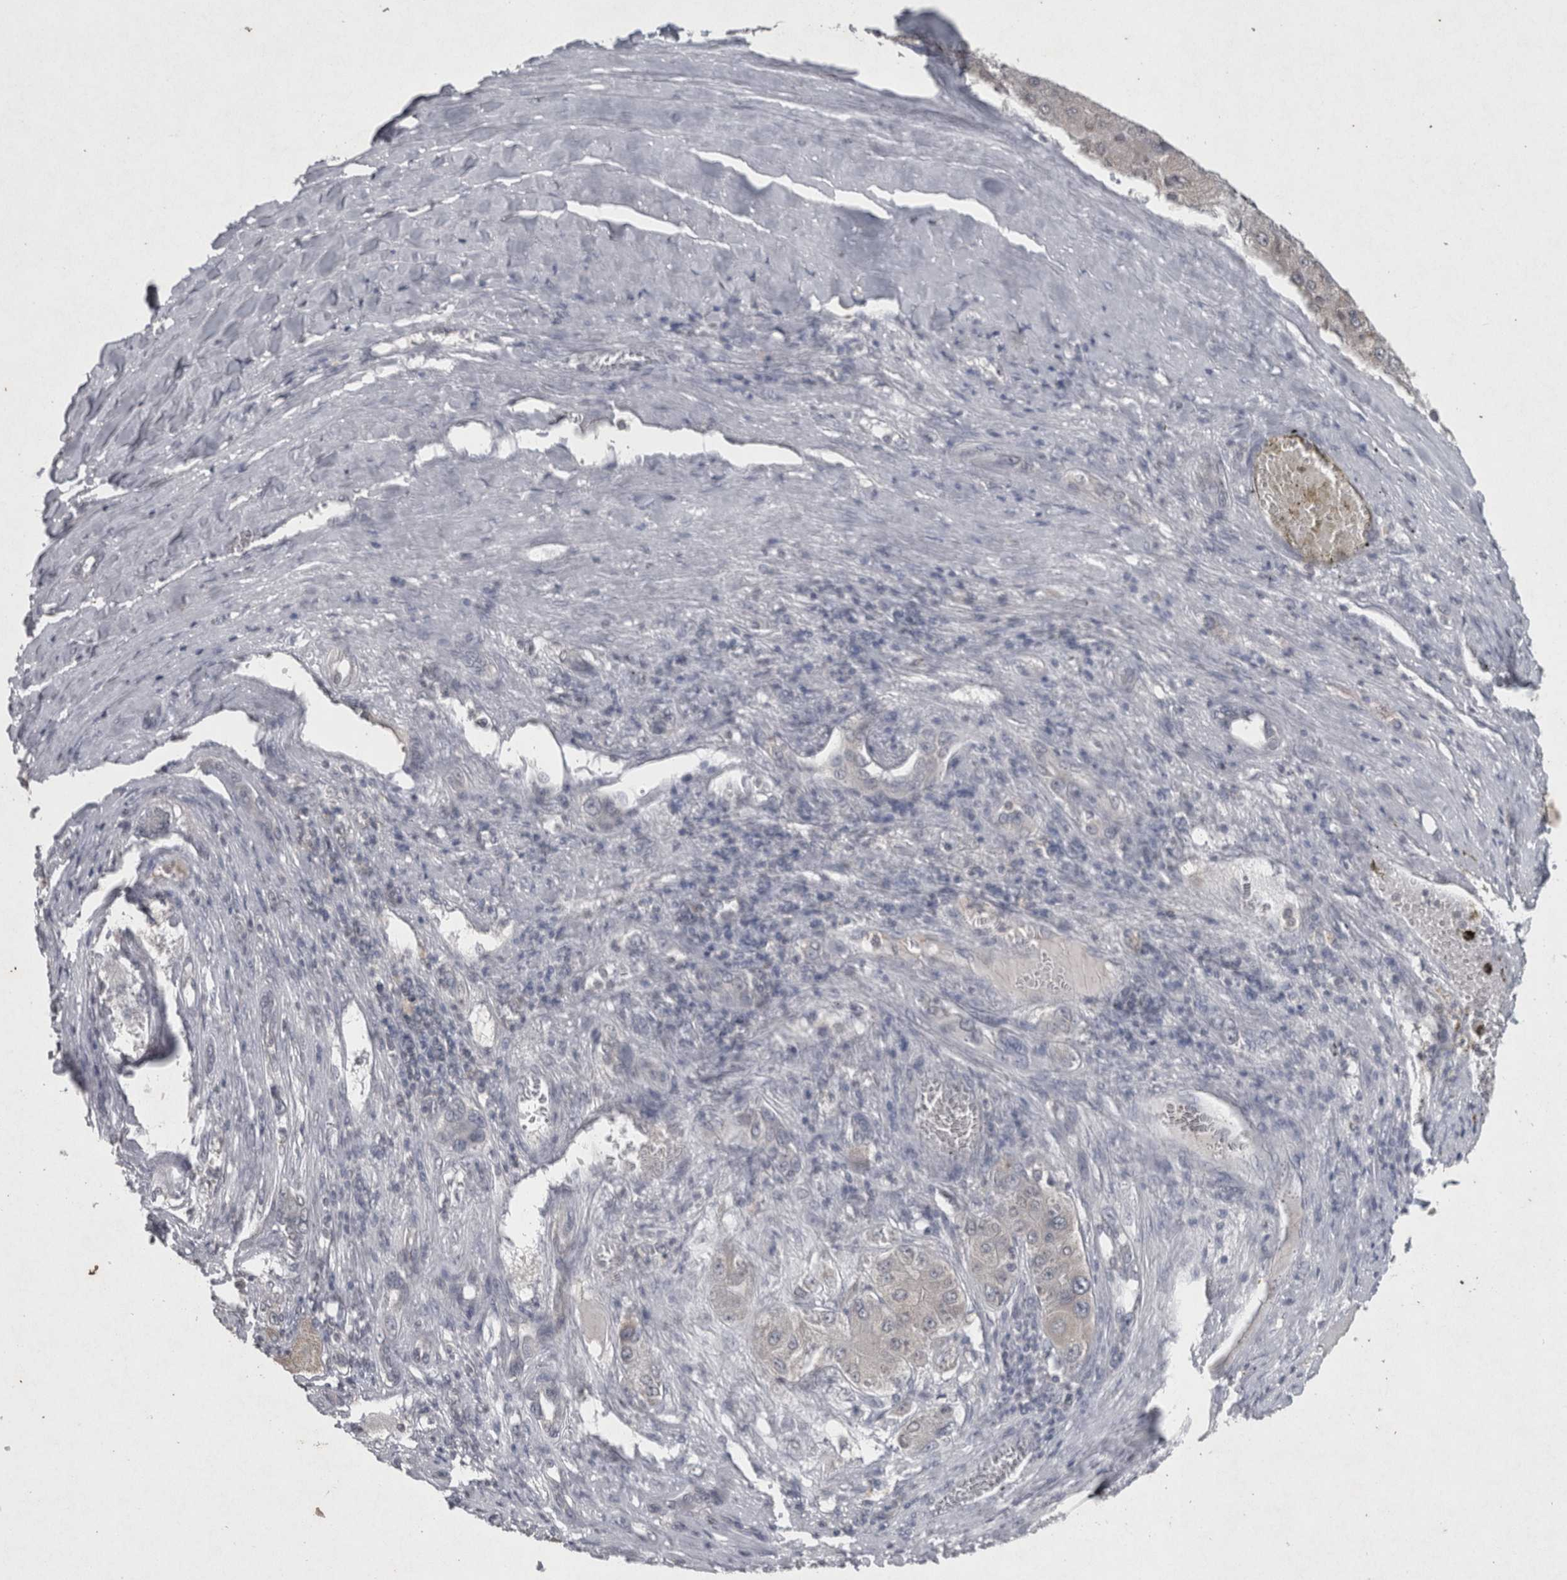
{"staining": {"intensity": "negative", "quantity": "none", "location": "none"}, "tissue": "liver cancer", "cell_type": "Tumor cells", "image_type": "cancer", "snomed": [{"axis": "morphology", "description": "Carcinoma, Hepatocellular, NOS"}, {"axis": "topography", "description": "Liver"}], "caption": "Immunohistochemical staining of human hepatocellular carcinoma (liver) shows no significant staining in tumor cells.", "gene": "WNT7A", "patient": {"sex": "female", "age": 73}}